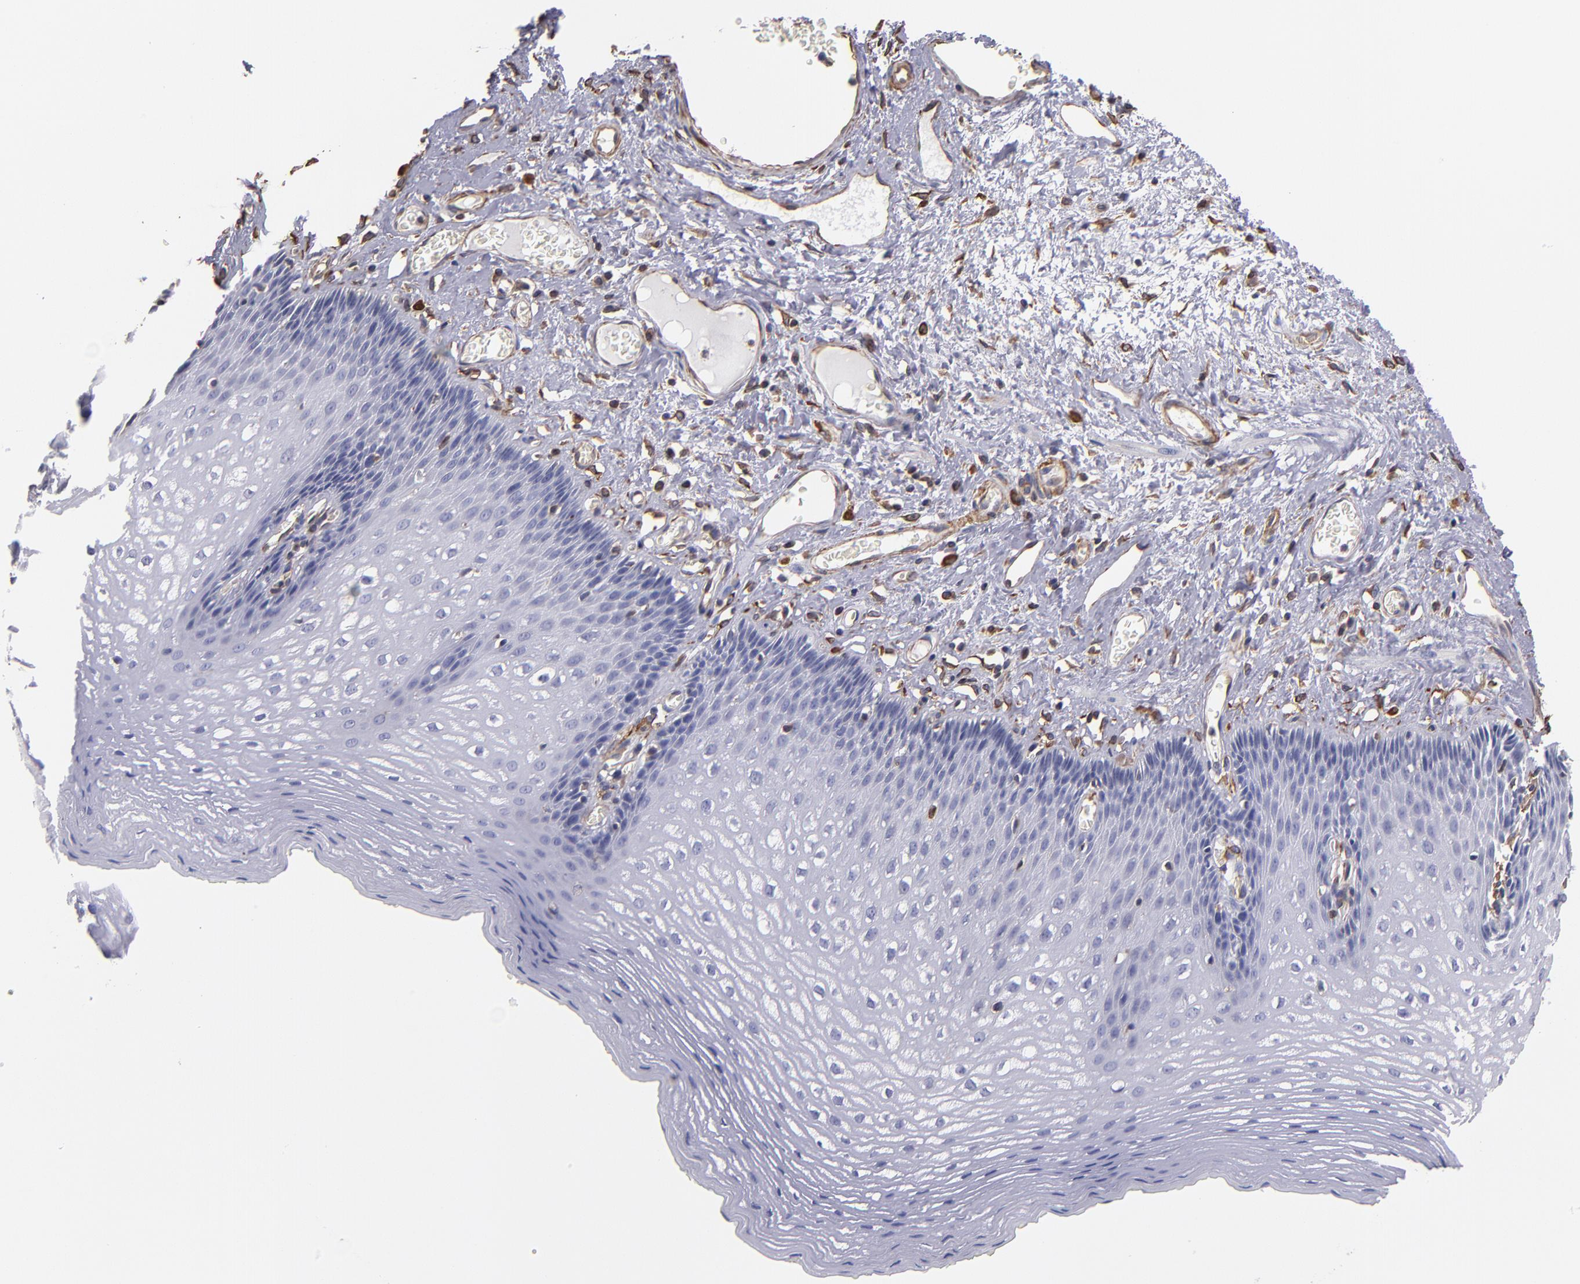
{"staining": {"intensity": "negative", "quantity": "none", "location": "none"}, "tissue": "esophagus", "cell_type": "Squamous epithelial cells", "image_type": "normal", "snomed": [{"axis": "morphology", "description": "Normal tissue, NOS"}, {"axis": "topography", "description": "Esophagus"}], "caption": "The image displays no significant positivity in squamous epithelial cells of esophagus.", "gene": "ABCC1", "patient": {"sex": "female", "age": 70}}